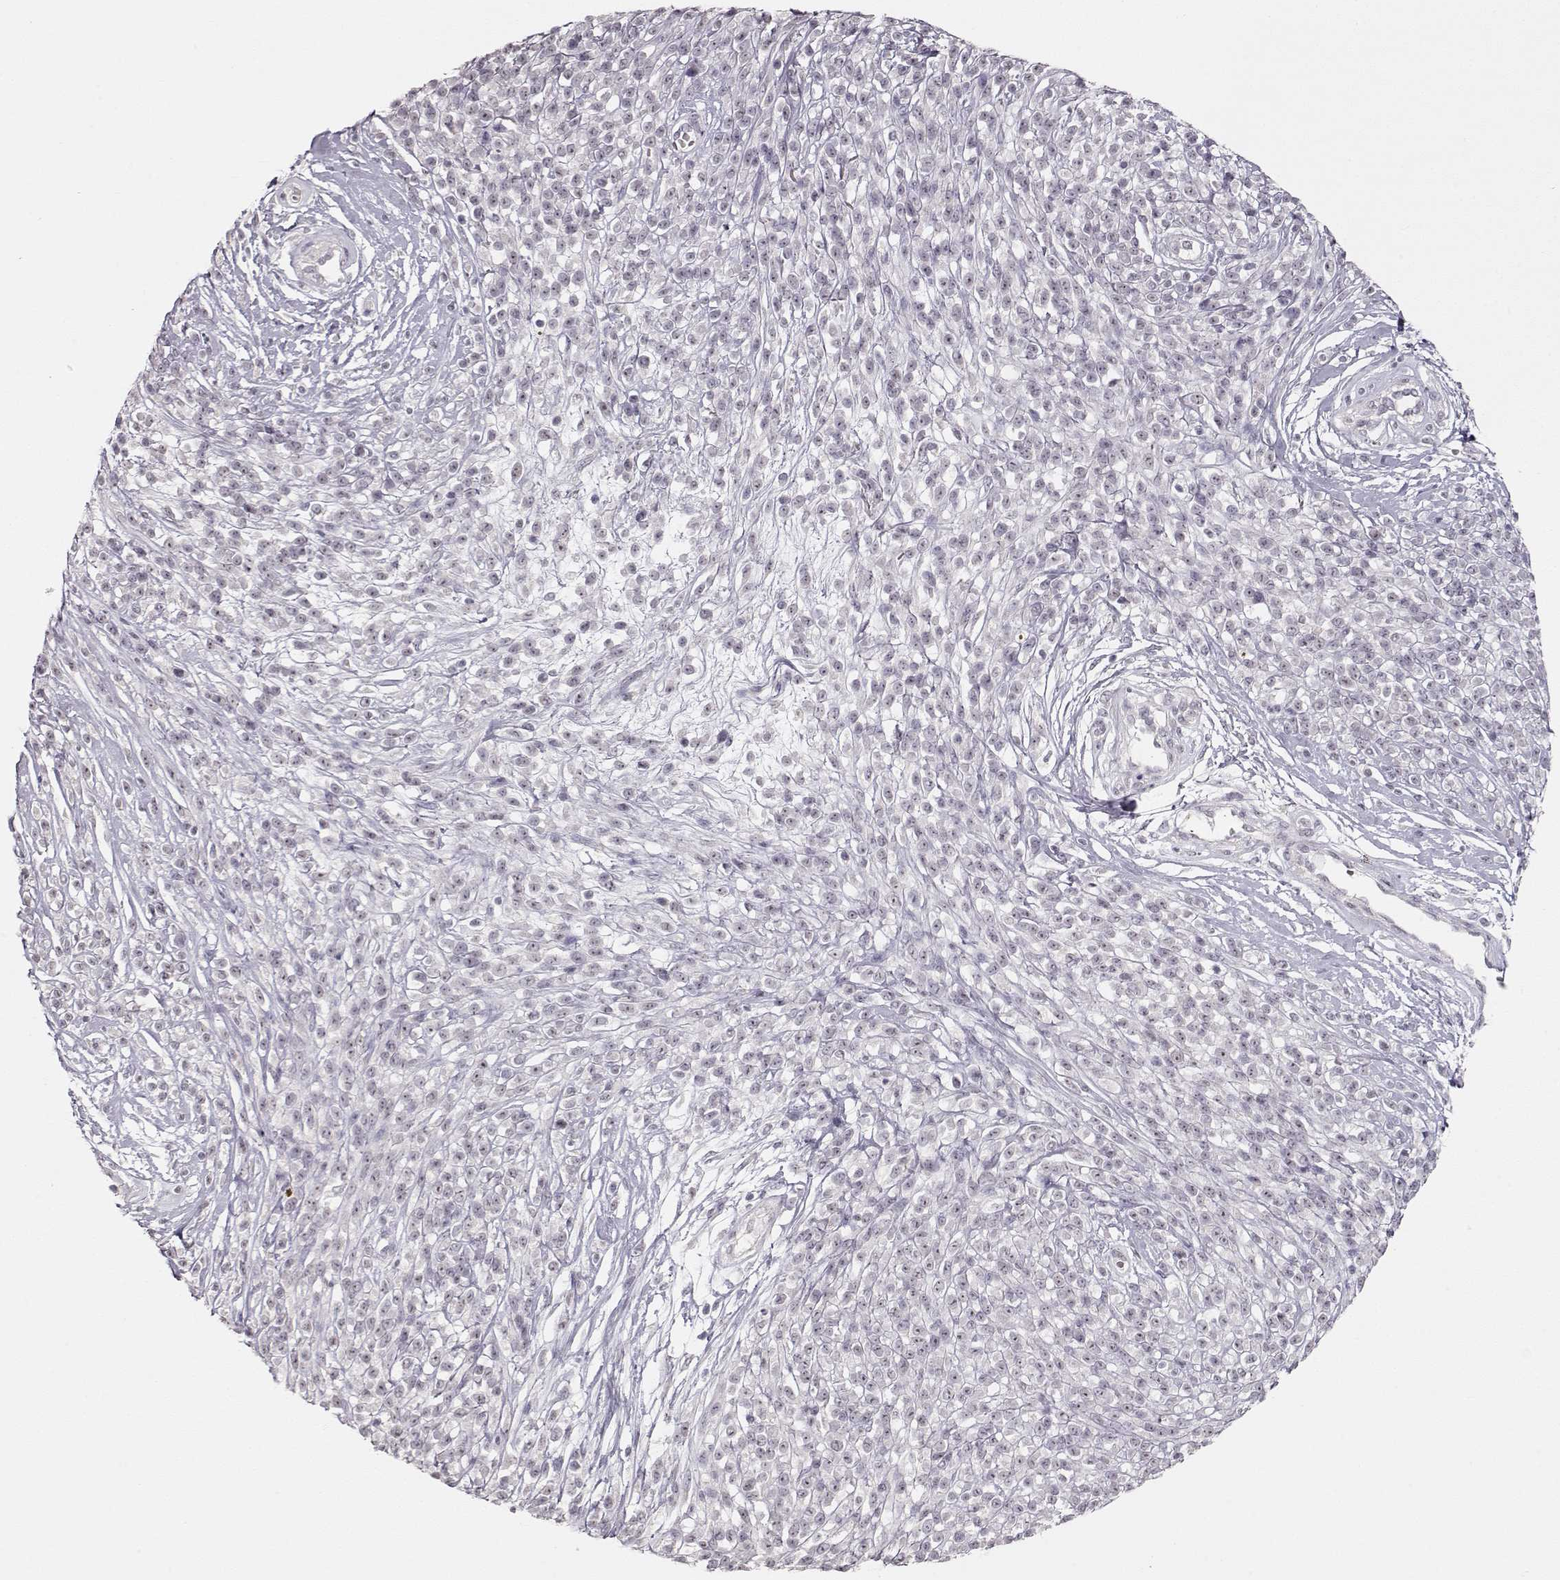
{"staining": {"intensity": "negative", "quantity": "none", "location": "none"}, "tissue": "melanoma", "cell_type": "Tumor cells", "image_type": "cancer", "snomed": [{"axis": "morphology", "description": "Malignant melanoma, NOS"}, {"axis": "topography", "description": "Skin"}, {"axis": "topography", "description": "Skin of trunk"}], "caption": "This is an IHC micrograph of malignant melanoma. There is no staining in tumor cells.", "gene": "FAM205A", "patient": {"sex": "male", "age": 74}}